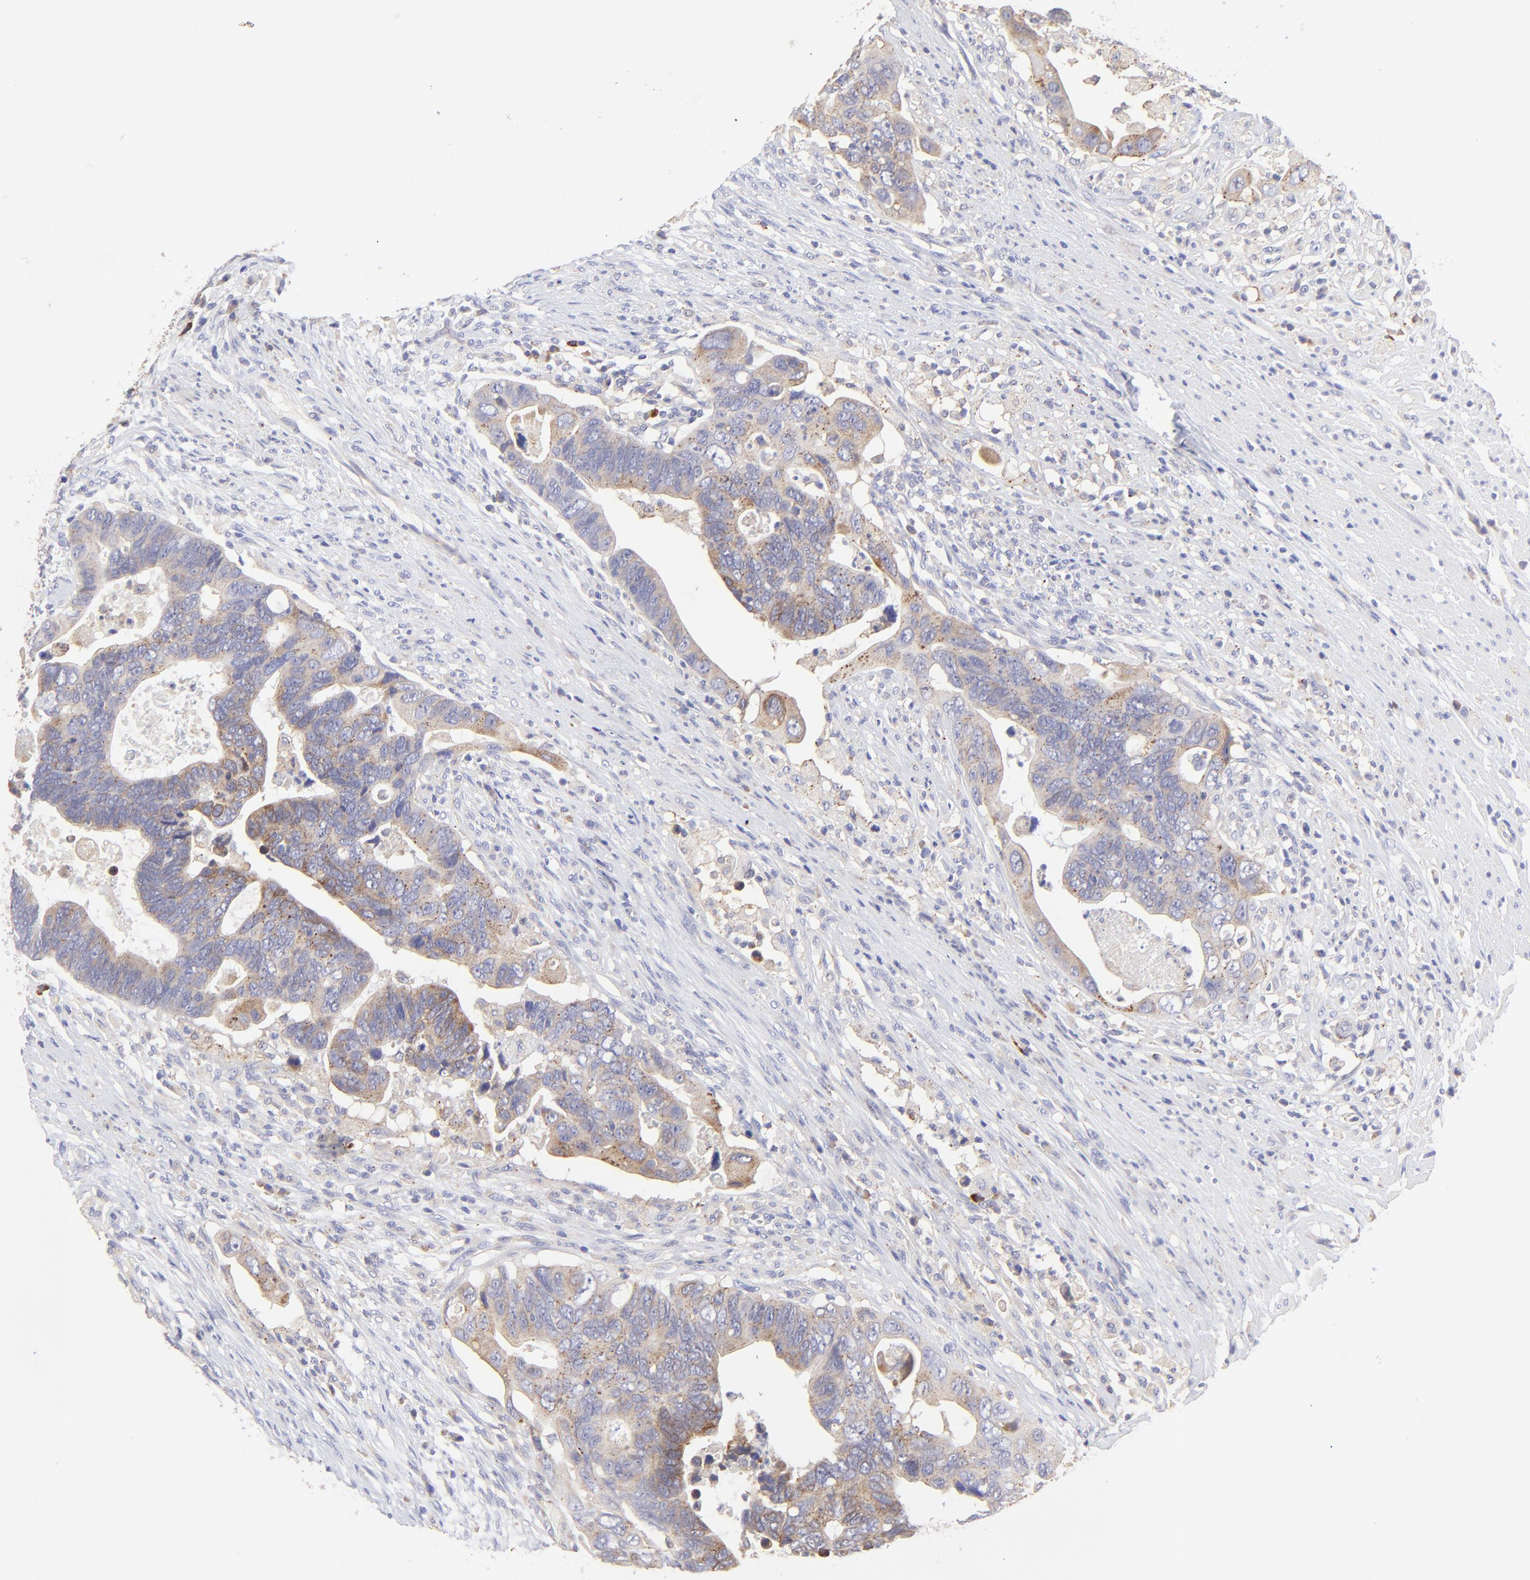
{"staining": {"intensity": "moderate", "quantity": ">75%", "location": "cytoplasmic/membranous"}, "tissue": "colorectal cancer", "cell_type": "Tumor cells", "image_type": "cancer", "snomed": [{"axis": "morphology", "description": "Adenocarcinoma, NOS"}, {"axis": "topography", "description": "Rectum"}], "caption": "There is medium levels of moderate cytoplasmic/membranous positivity in tumor cells of adenocarcinoma (colorectal), as demonstrated by immunohistochemical staining (brown color).", "gene": "LHFPL1", "patient": {"sex": "male", "age": 53}}